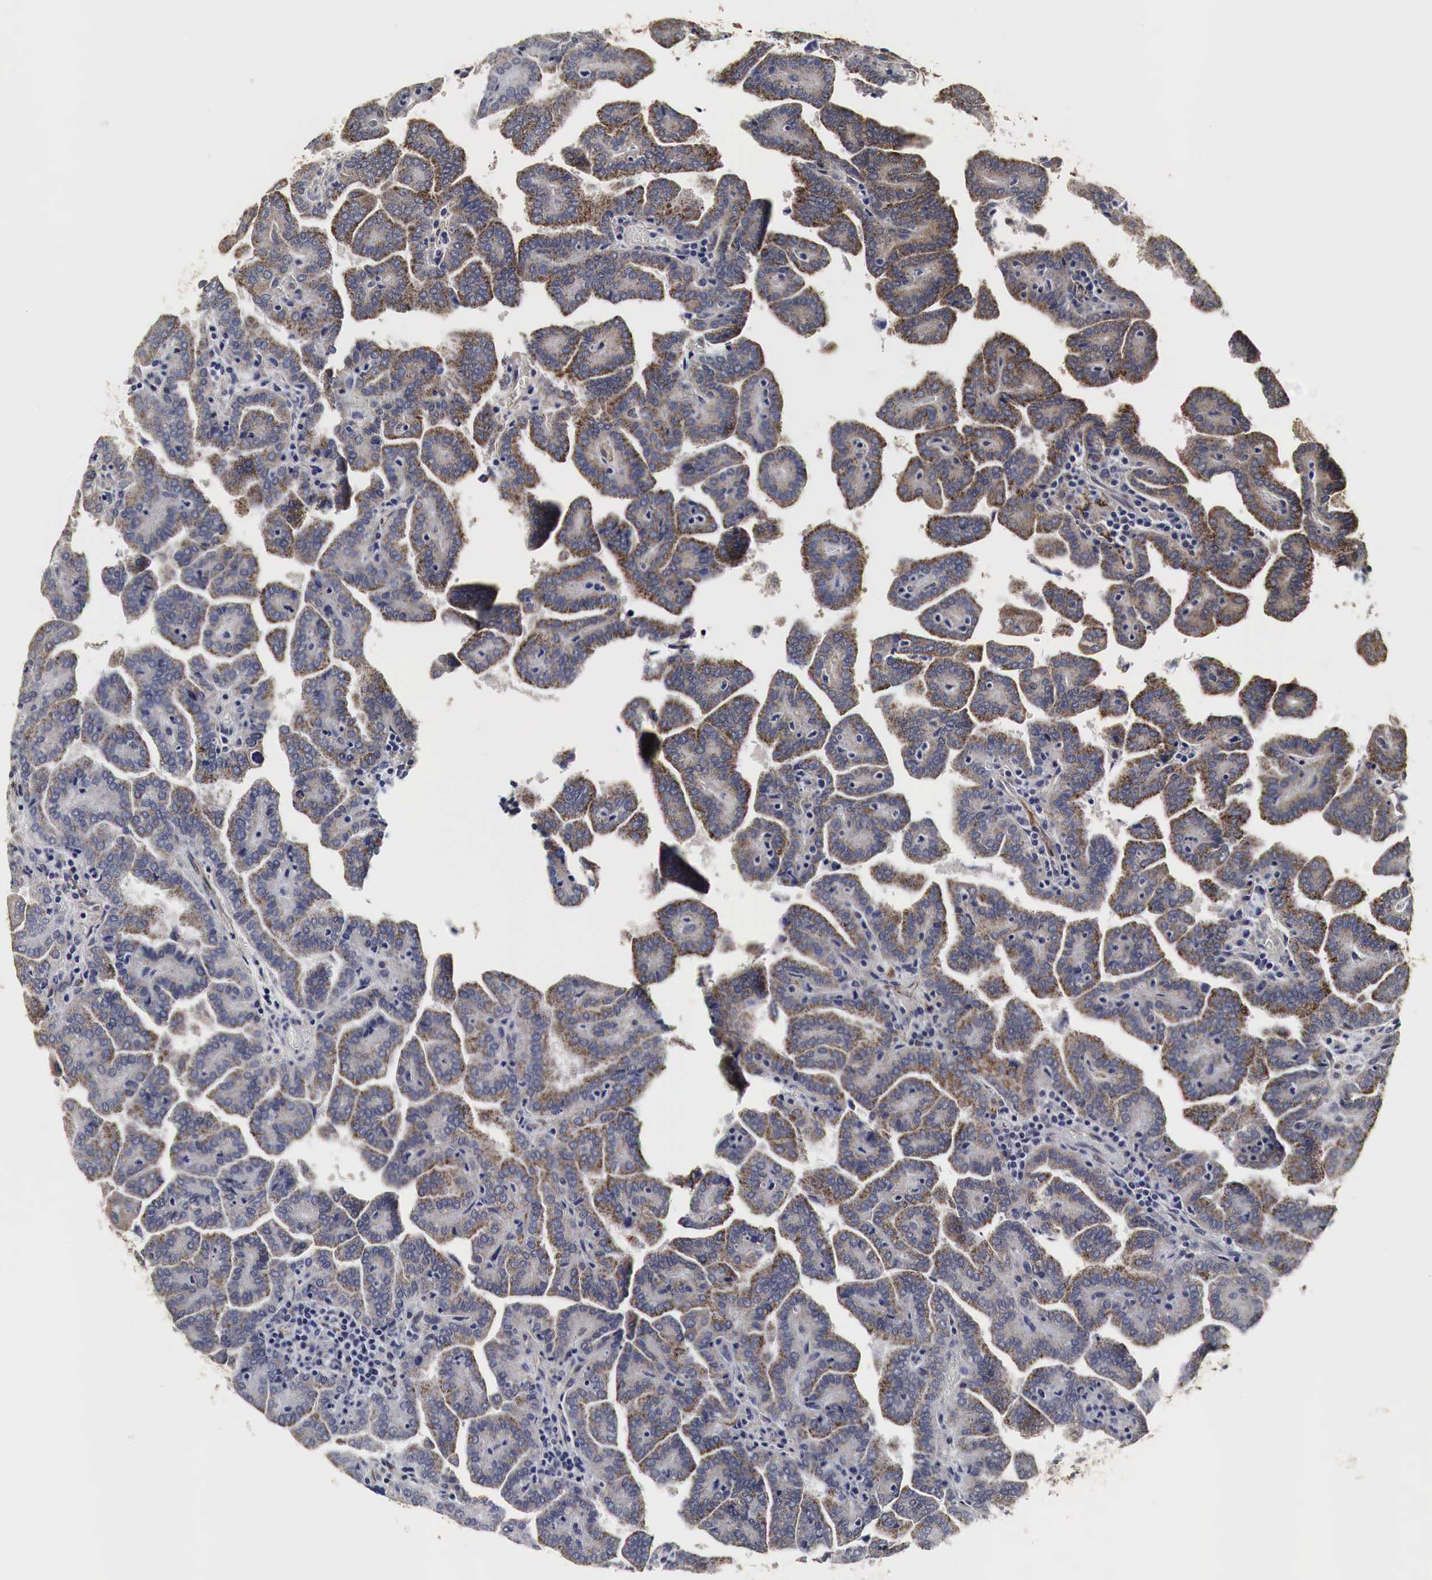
{"staining": {"intensity": "weak", "quantity": "25%-75%", "location": "cytoplasmic/membranous"}, "tissue": "renal cancer", "cell_type": "Tumor cells", "image_type": "cancer", "snomed": [{"axis": "morphology", "description": "Adenocarcinoma, NOS"}, {"axis": "topography", "description": "Kidney"}], "caption": "Protein analysis of renal adenocarcinoma tissue demonstrates weak cytoplasmic/membranous positivity in approximately 25%-75% of tumor cells.", "gene": "SPIN1", "patient": {"sex": "male", "age": 61}}